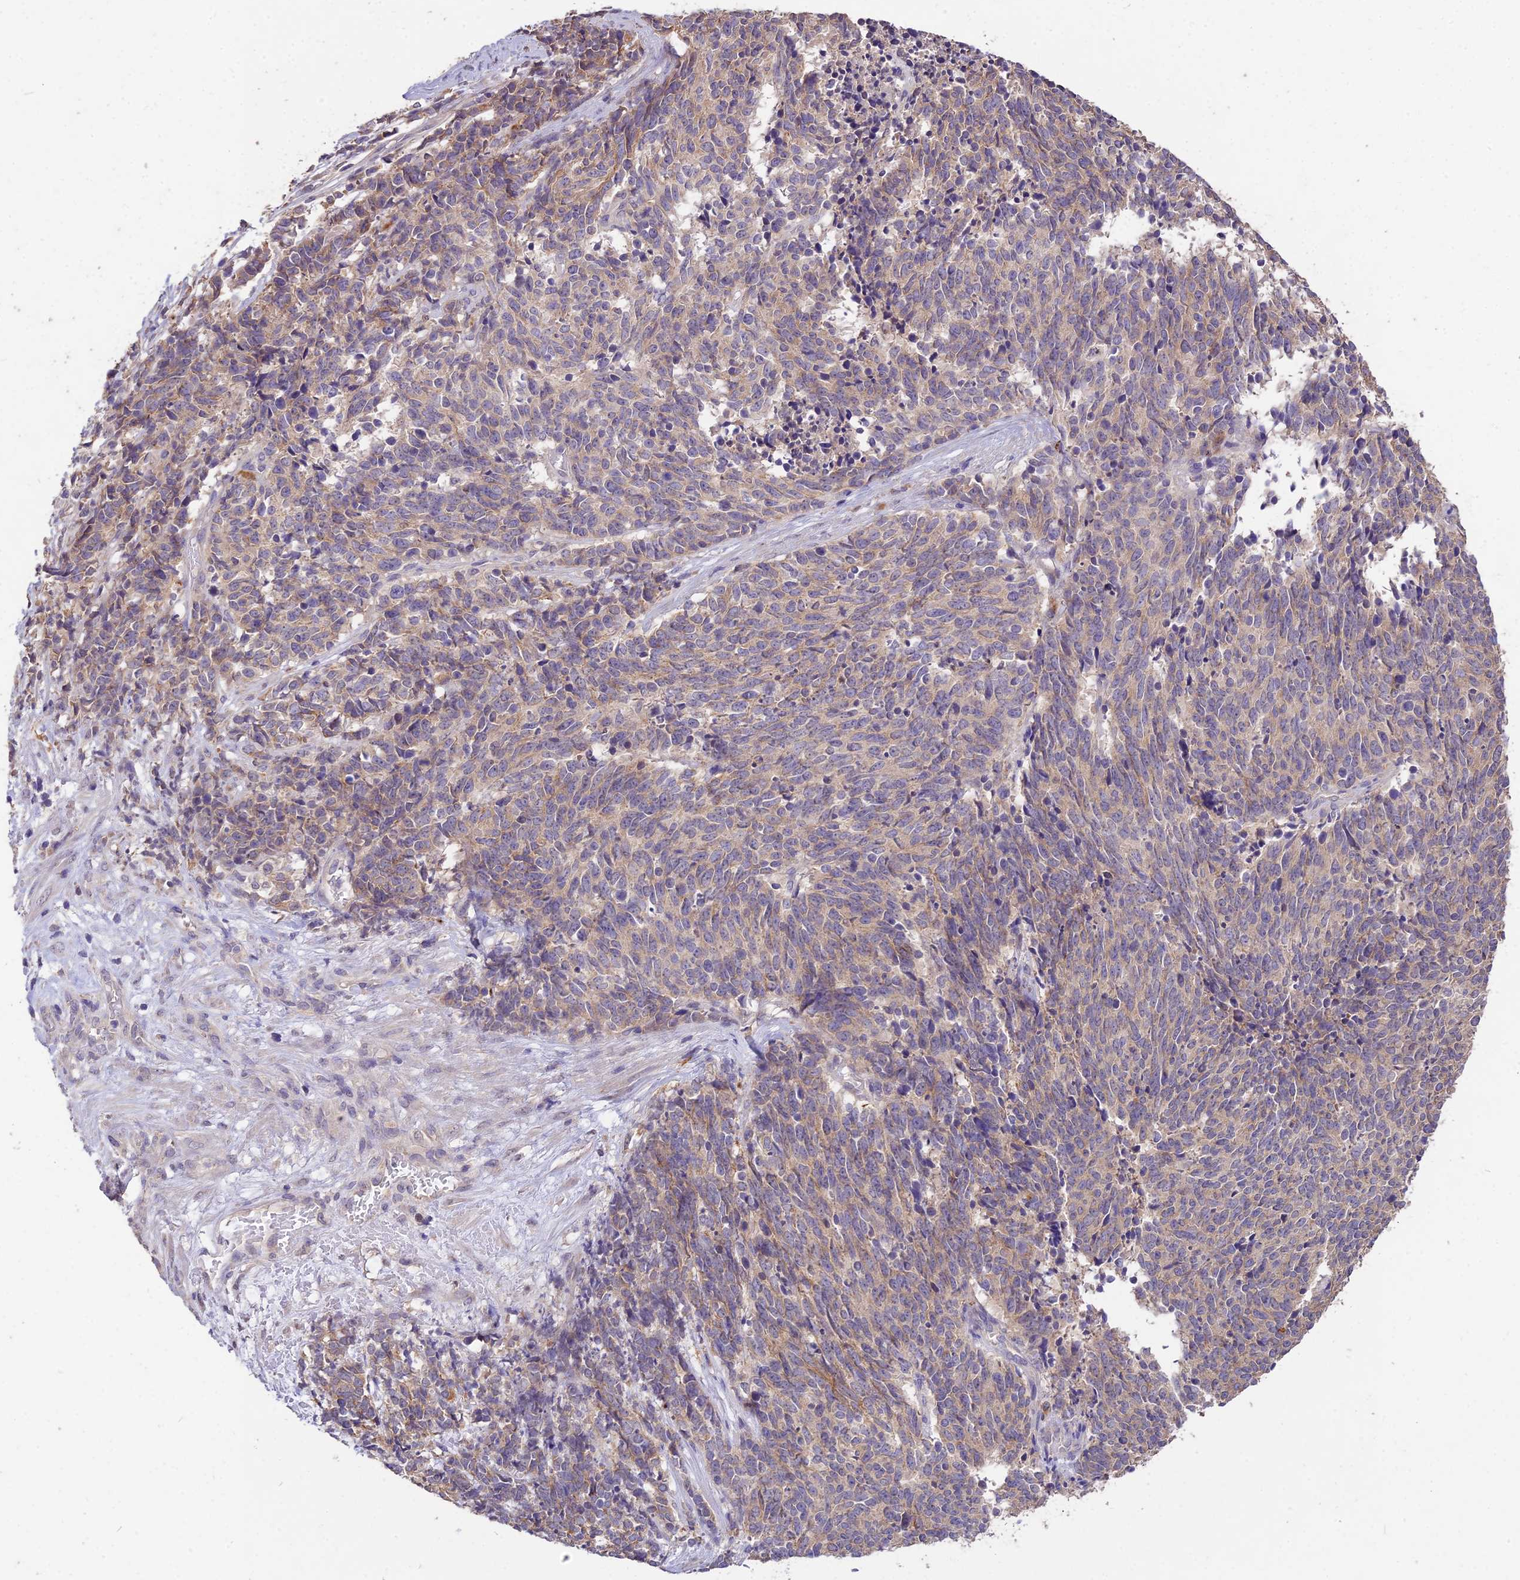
{"staining": {"intensity": "weak", "quantity": "25%-75%", "location": "cytoplasmic/membranous"}, "tissue": "cervical cancer", "cell_type": "Tumor cells", "image_type": "cancer", "snomed": [{"axis": "morphology", "description": "Squamous cell carcinoma, NOS"}, {"axis": "topography", "description": "Cervix"}], "caption": "Tumor cells reveal weak cytoplasmic/membranous positivity in approximately 25%-75% of cells in cervical cancer.", "gene": "SDHD", "patient": {"sex": "female", "age": 29}}